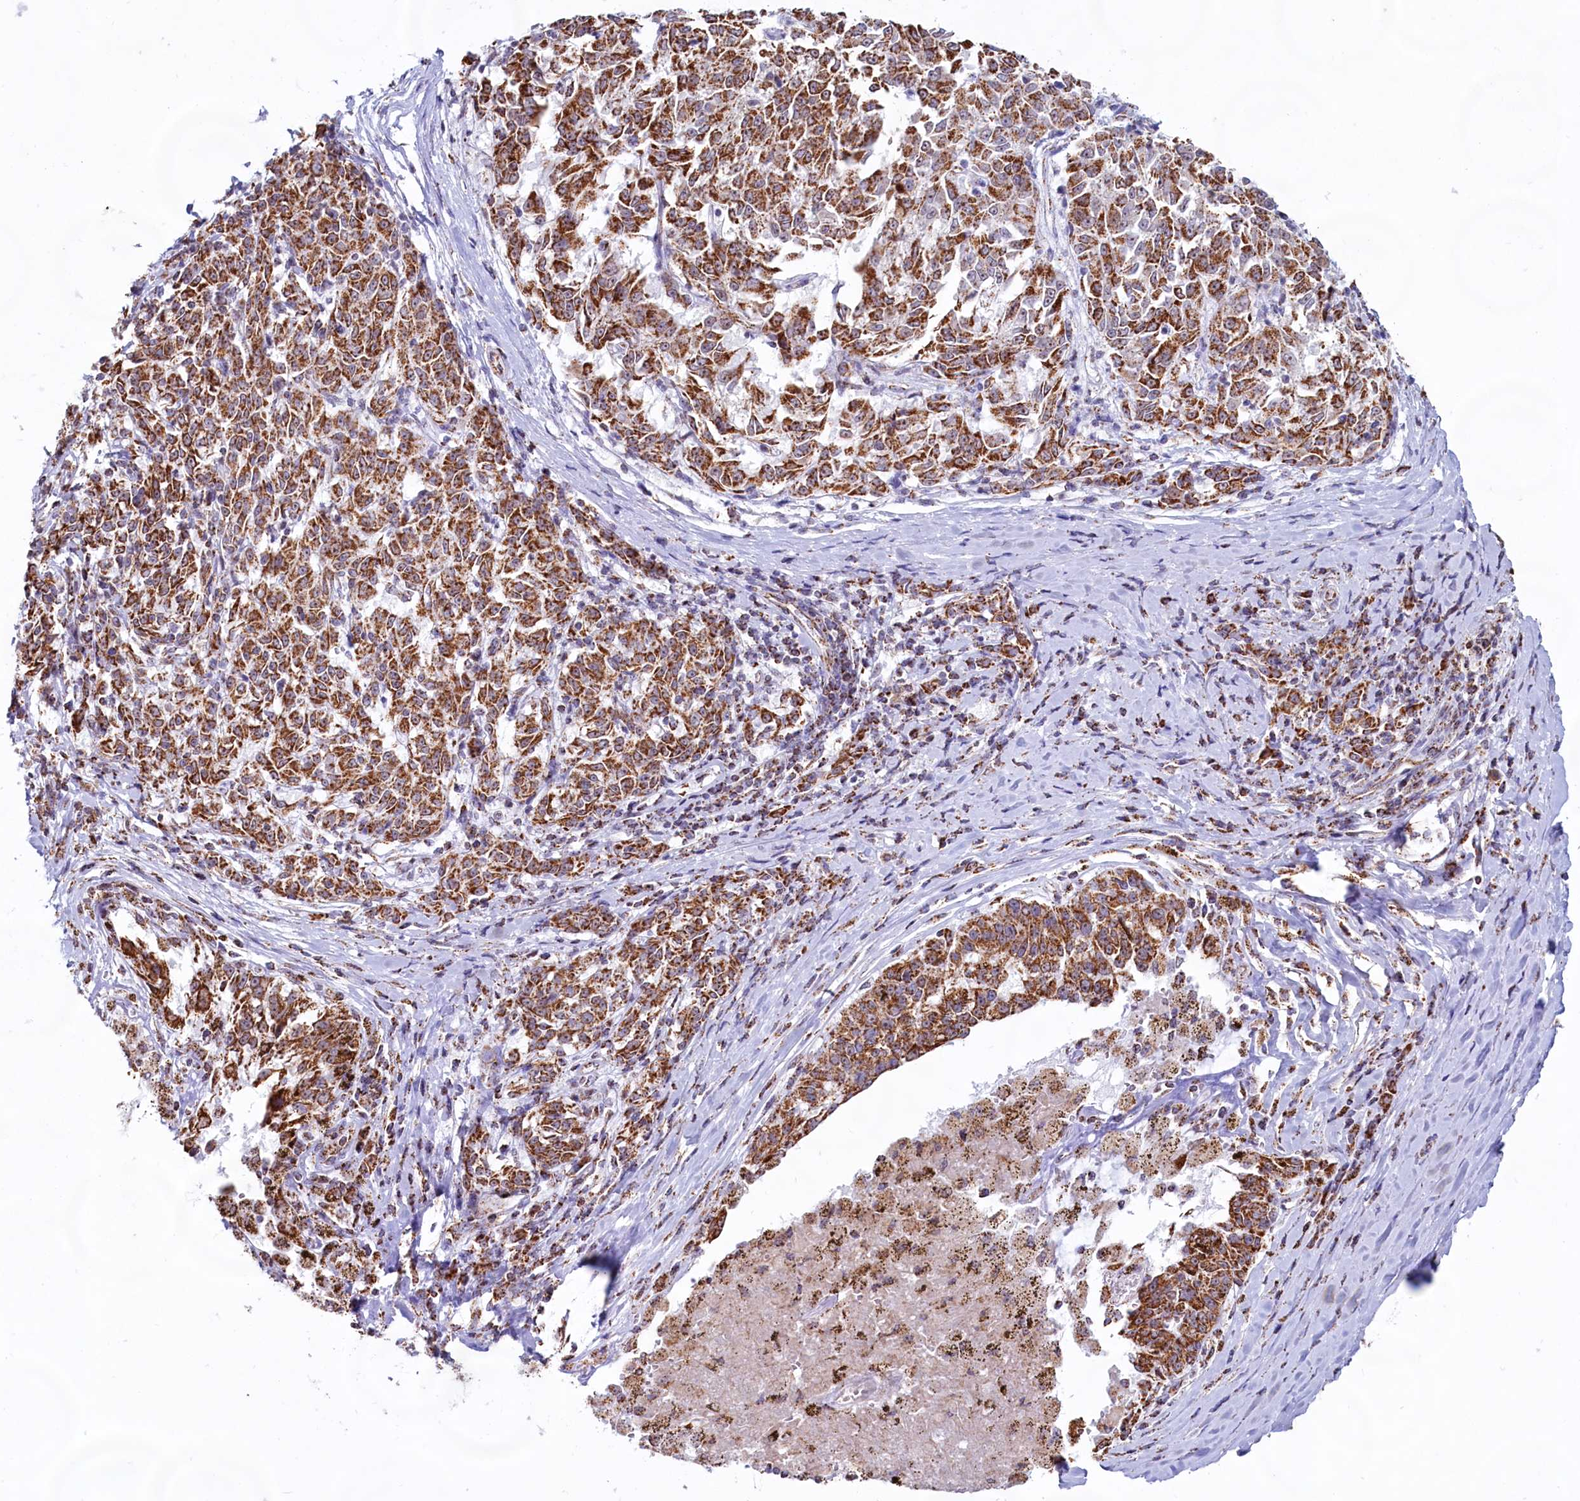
{"staining": {"intensity": "moderate", "quantity": ">75%", "location": "cytoplasmic/membranous"}, "tissue": "melanoma", "cell_type": "Tumor cells", "image_type": "cancer", "snomed": [{"axis": "morphology", "description": "Malignant melanoma, NOS"}, {"axis": "topography", "description": "Skin"}], "caption": "A brown stain shows moderate cytoplasmic/membranous staining of a protein in human melanoma tumor cells.", "gene": "C1D", "patient": {"sex": "female", "age": 72}}